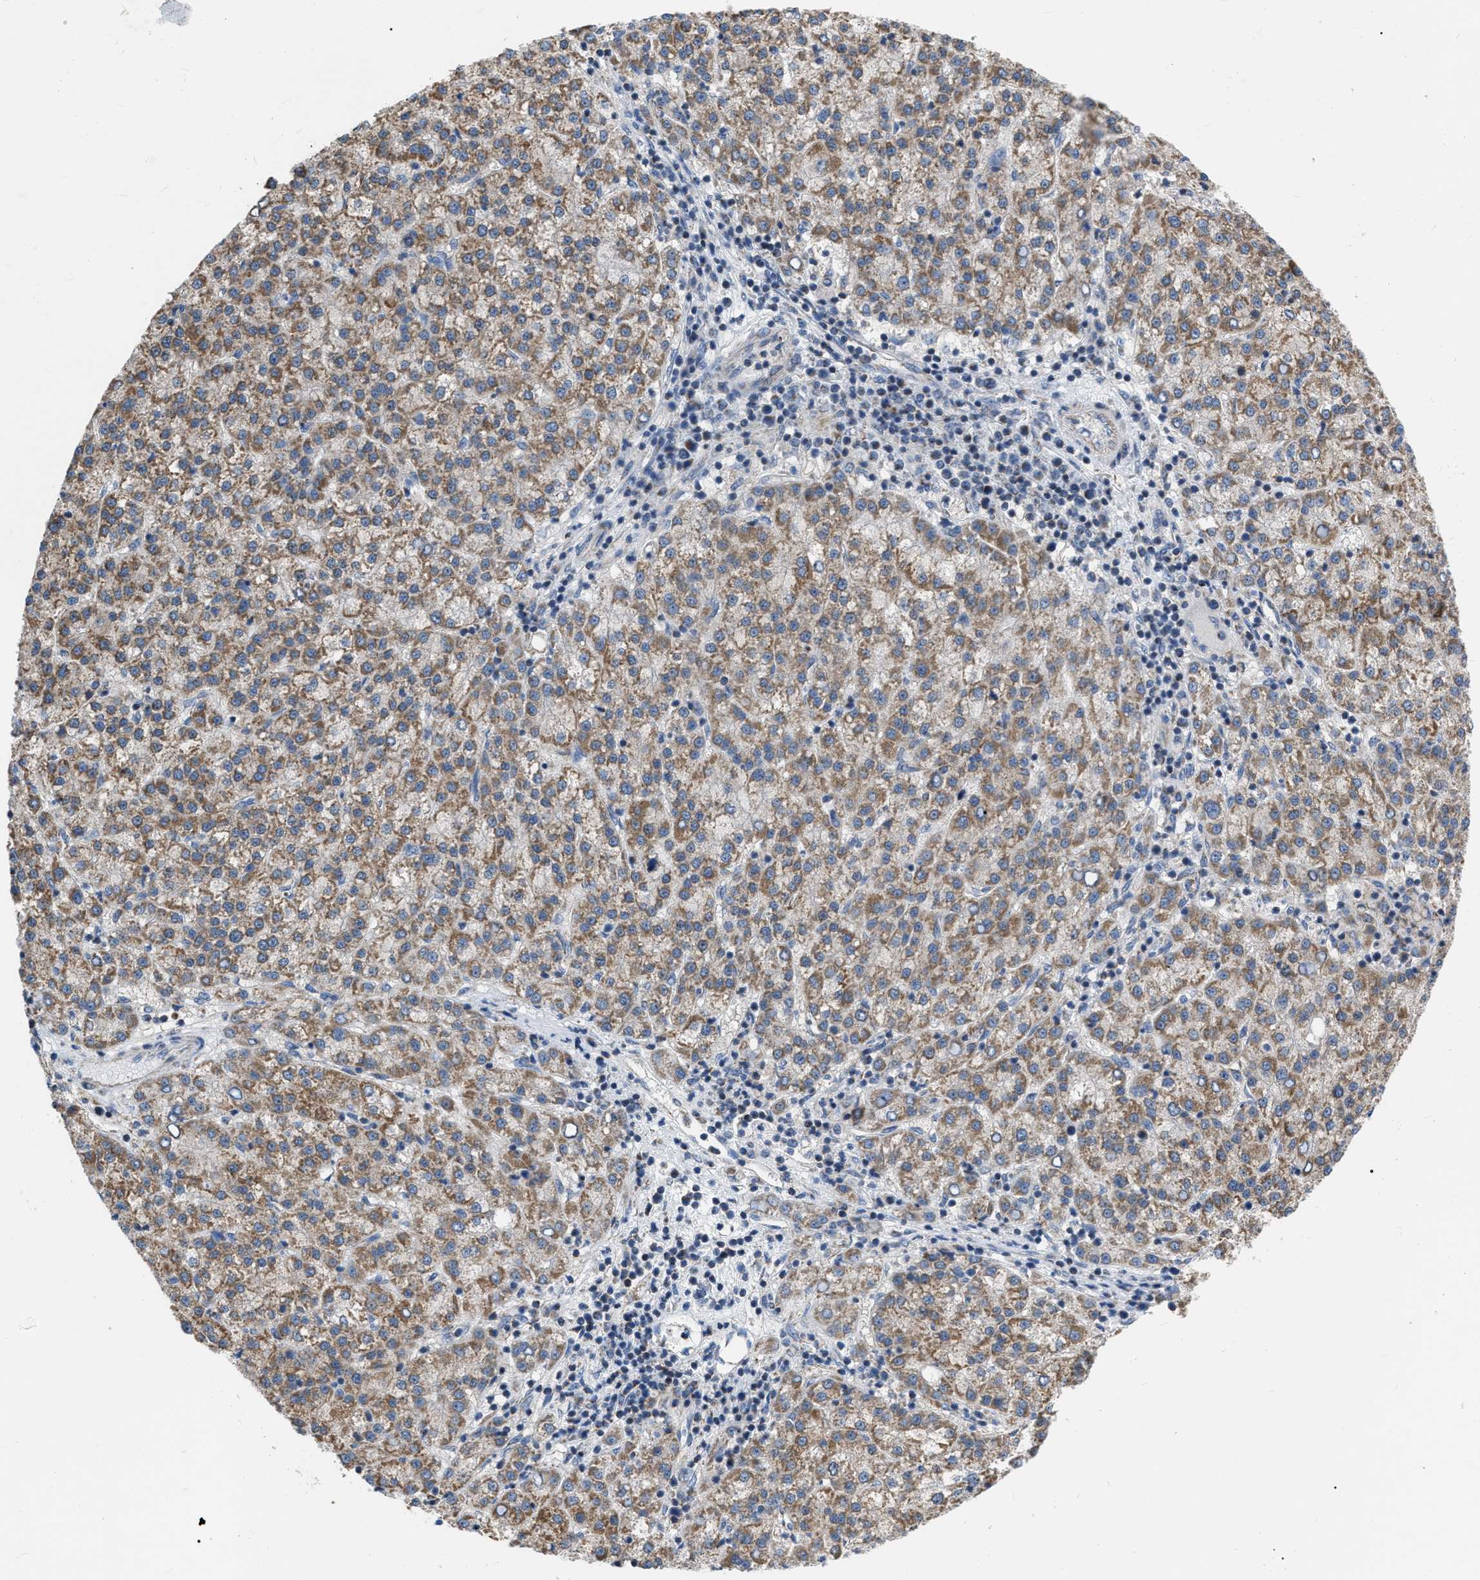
{"staining": {"intensity": "moderate", "quantity": ">75%", "location": "cytoplasmic/membranous"}, "tissue": "liver cancer", "cell_type": "Tumor cells", "image_type": "cancer", "snomed": [{"axis": "morphology", "description": "Carcinoma, Hepatocellular, NOS"}, {"axis": "topography", "description": "Liver"}], "caption": "Immunohistochemistry (IHC) histopathology image of neoplastic tissue: liver hepatocellular carcinoma stained using IHC displays medium levels of moderate protein expression localized specifically in the cytoplasmic/membranous of tumor cells, appearing as a cytoplasmic/membranous brown color.", "gene": "DDX56", "patient": {"sex": "female", "age": 58}}